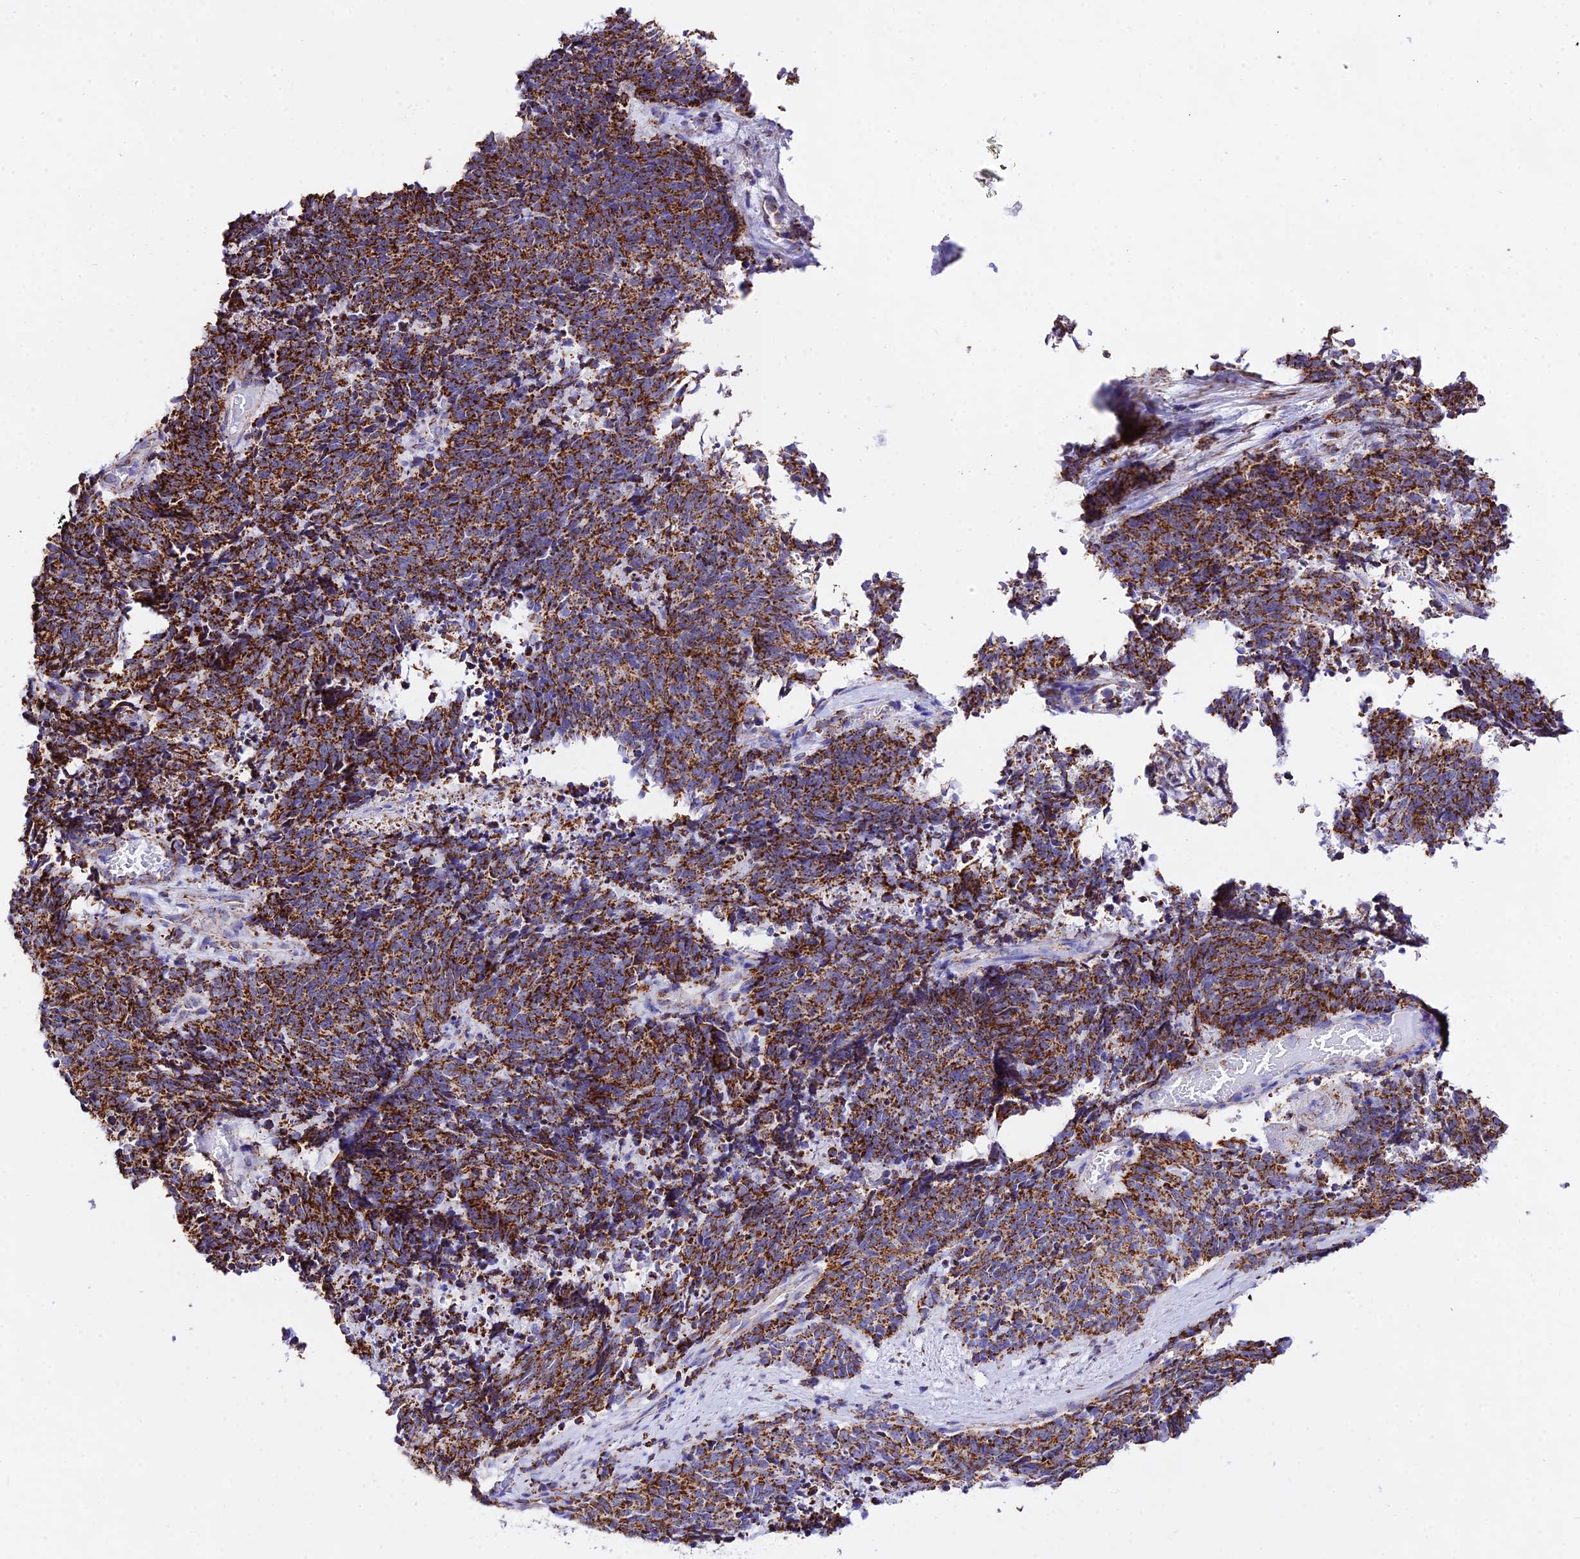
{"staining": {"intensity": "strong", "quantity": ">75%", "location": "cytoplasmic/membranous"}, "tissue": "cervical cancer", "cell_type": "Tumor cells", "image_type": "cancer", "snomed": [{"axis": "morphology", "description": "Squamous cell carcinoma, NOS"}, {"axis": "topography", "description": "Cervix"}], "caption": "There is high levels of strong cytoplasmic/membranous expression in tumor cells of cervical squamous cell carcinoma, as demonstrated by immunohistochemical staining (brown color).", "gene": "ATP5PD", "patient": {"sex": "female", "age": 29}}